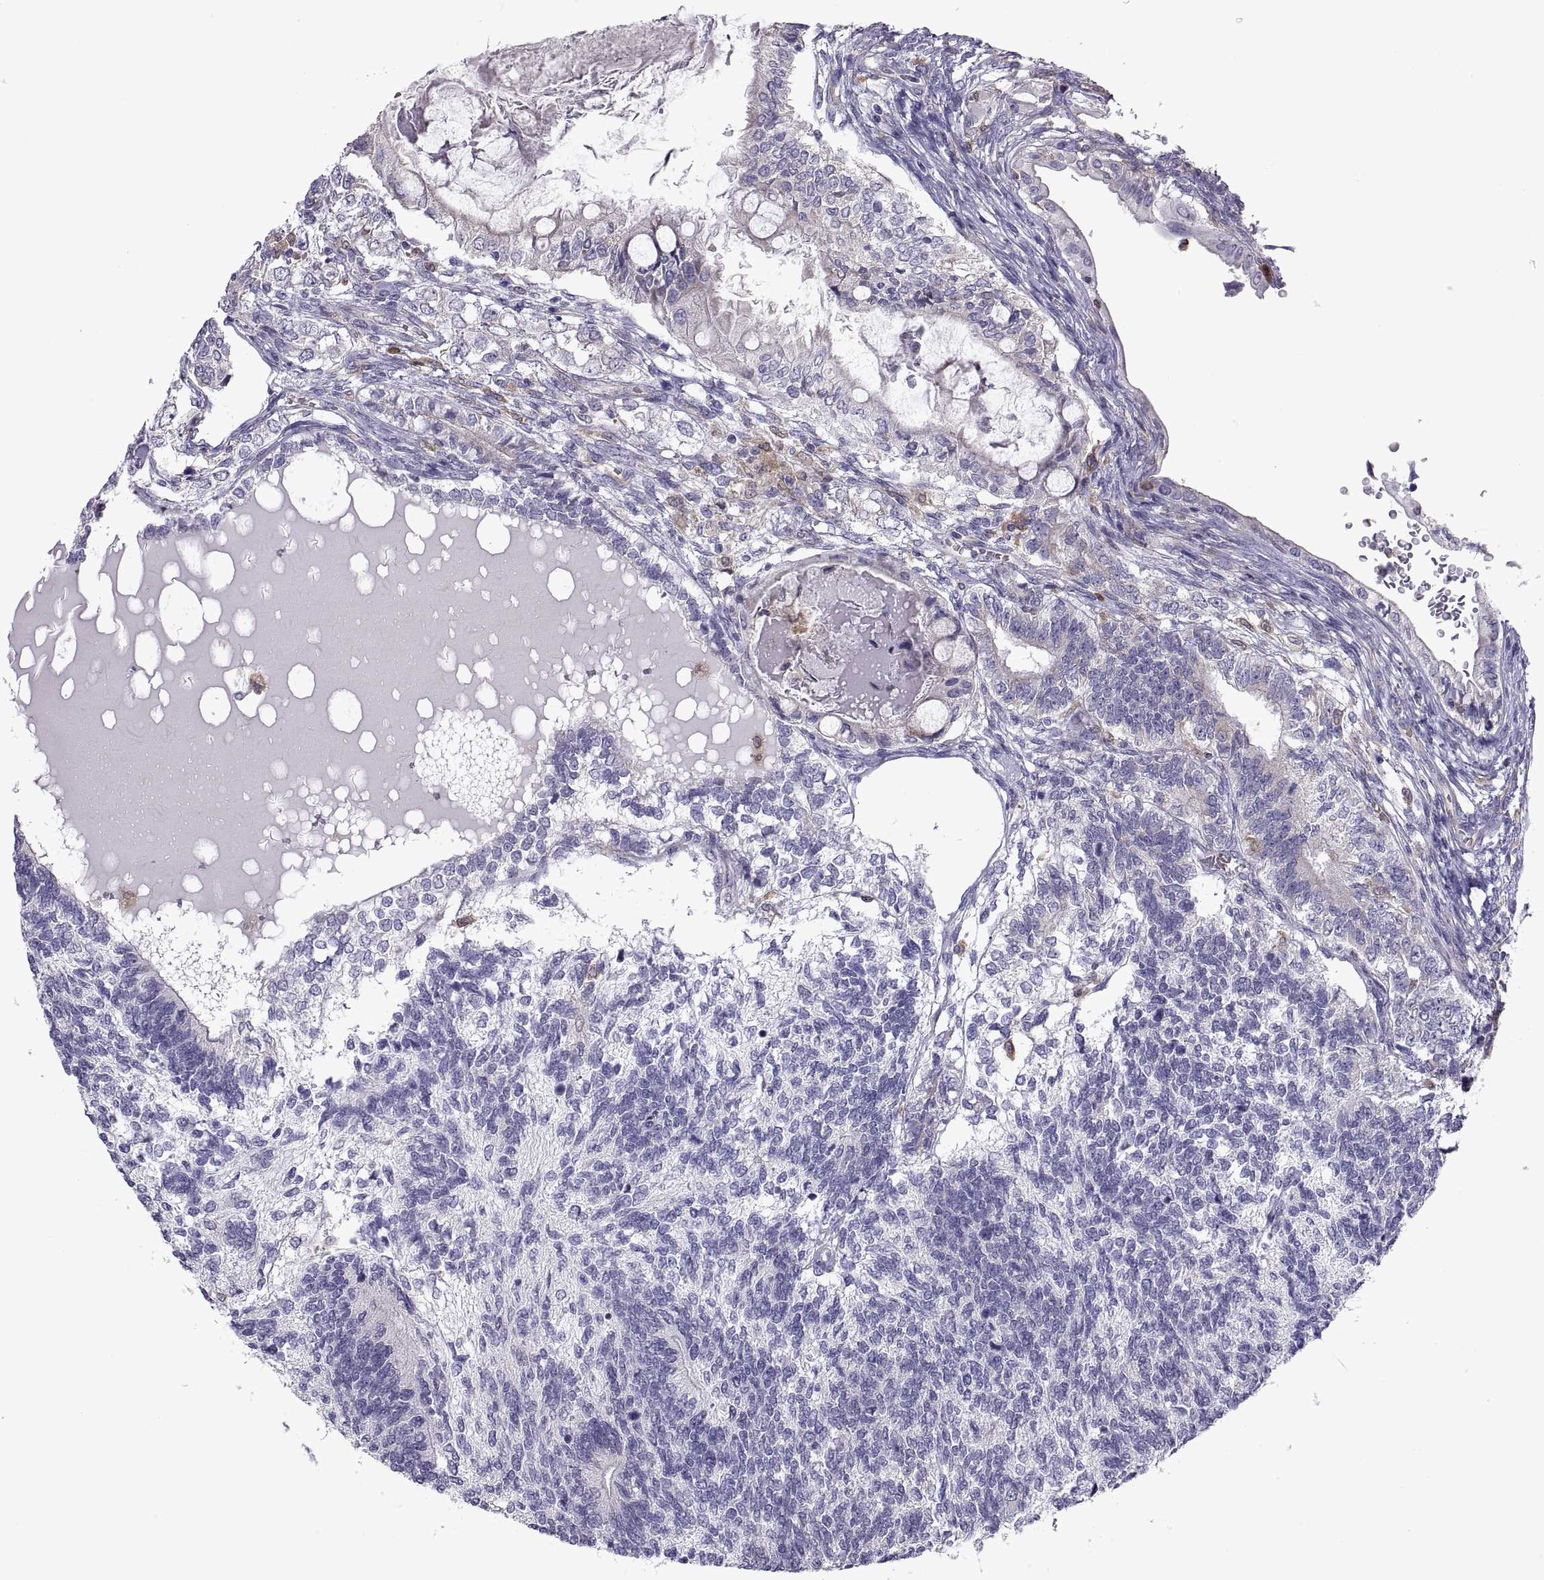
{"staining": {"intensity": "negative", "quantity": "none", "location": "none"}, "tissue": "testis cancer", "cell_type": "Tumor cells", "image_type": "cancer", "snomed": [{"axis": "morphology", "description": "Seminoma, NOS"}, {"axis": "morphology", "description": "Carcinoma, Embryonal, NOS"}, {"axis": "topography", "description": "Testis"}], "caption": "DAB immunohistochemical staining of testis cancer (seminoma) reveals no significant staining in tumor cells.", "gene": "DOK3", "patient": {"sex": "male", "age": 41}}